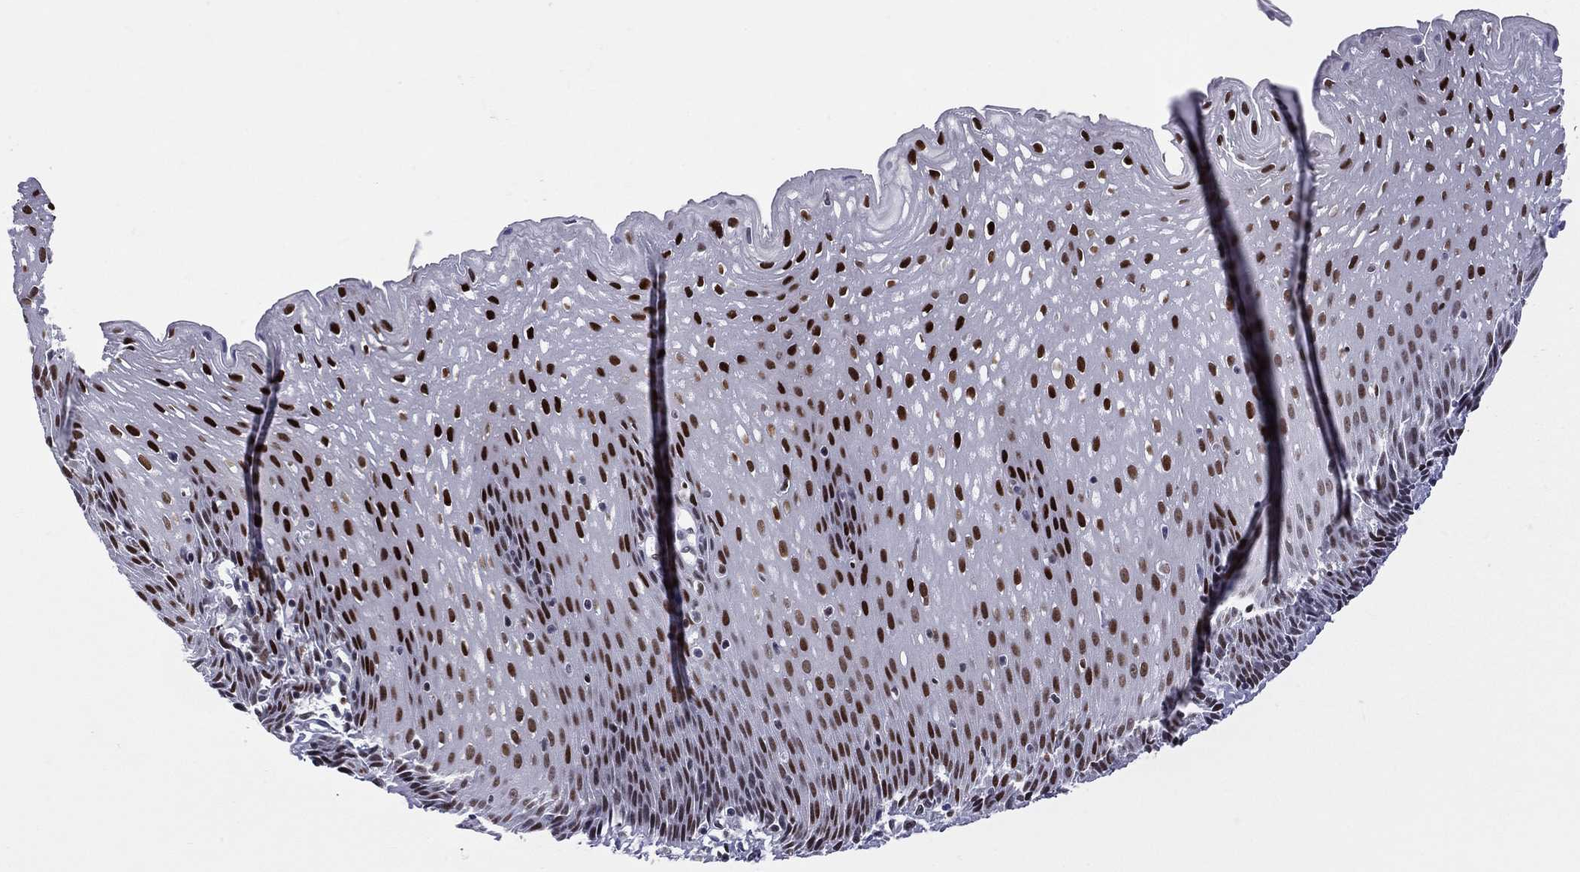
{"staining": {"intensity": "strong", "quantity": ">75%", "location": "nuclear"}, "tissue": "esophagus", "cell_type": "Squamous epithelial cells", "image_type": "normal", "snomed": [{"axis": "morphology", "description": "Normal tissue, NOS"}, {"axis": "topography", "description": "Esophagus"}], "caption": "Immunohistochemical staining of benign human esophagus shows strong nuclear protein staining in approximately >75% of squamous epithelial cells. Nuclei are stained in blue.", "gene": "PCGF3", "patient": {"sex": "female", "age": 64}}